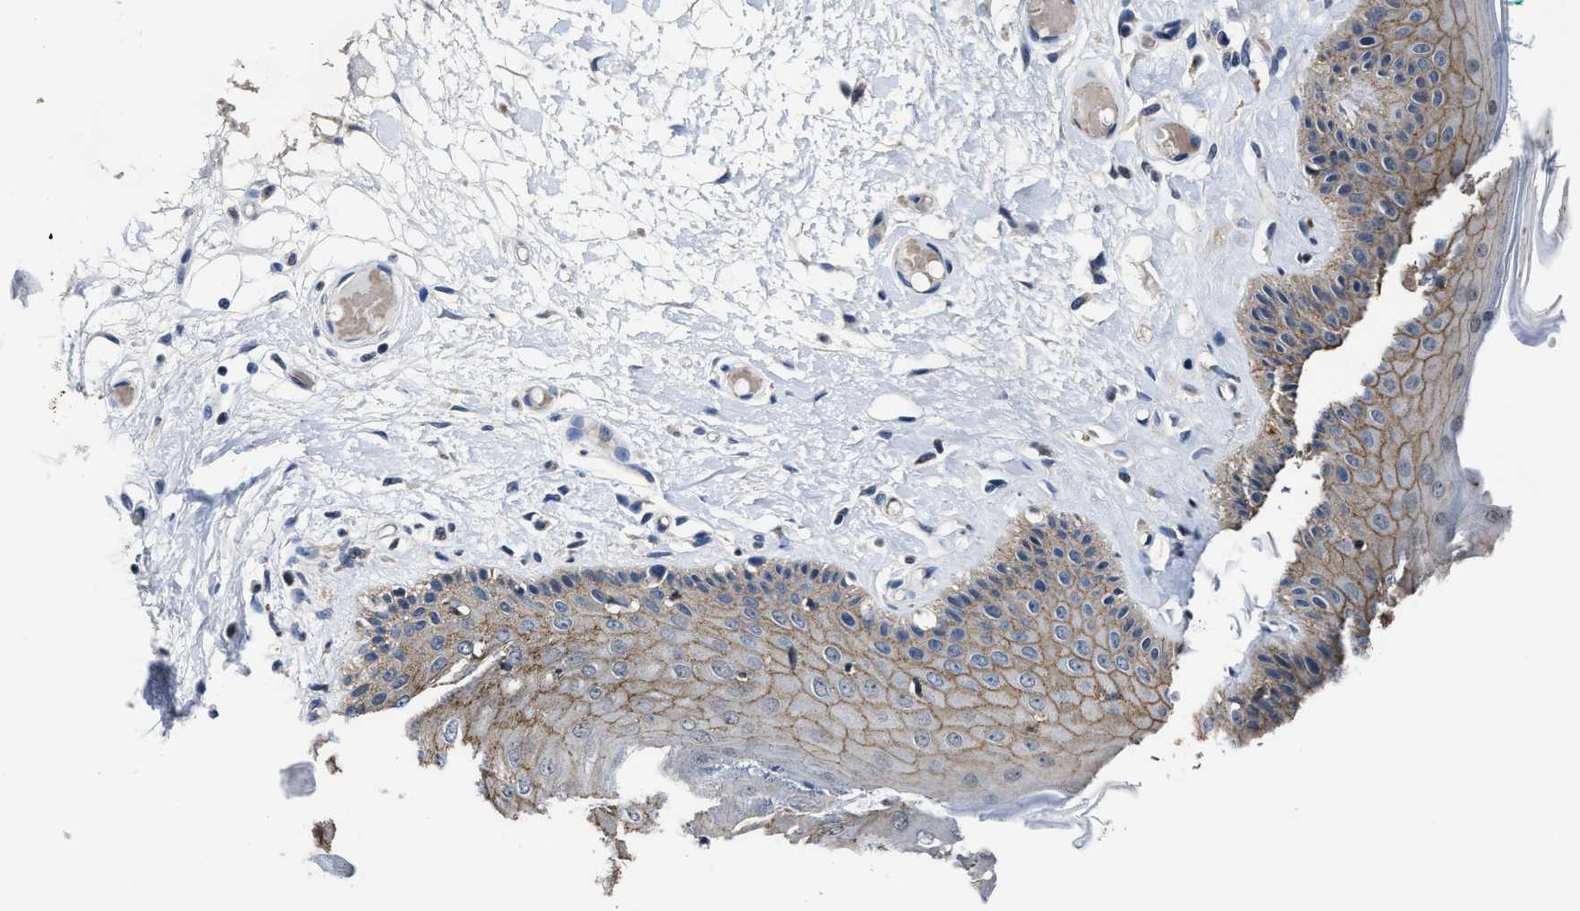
{"staining": {"intensity": "moderate", "quantity": "25%-75%", "location": "cytoplasmic/membranous"}, "tissue": "skin", "cell_type": "Epidermal cells", "image_type": "normal", "snomed": [{"axis": "morphology", "description": "Normal tissue, NOS"}, {"axis": "topography", "description": "Vulva"}], "caption": "Protein staining shows moderate cytoplasmic/membranous staining in approximately 25%-75% of epidermal cells in benign skin.", "gene": "GHITM", "patient": {"sex": "female", "age": 73}}